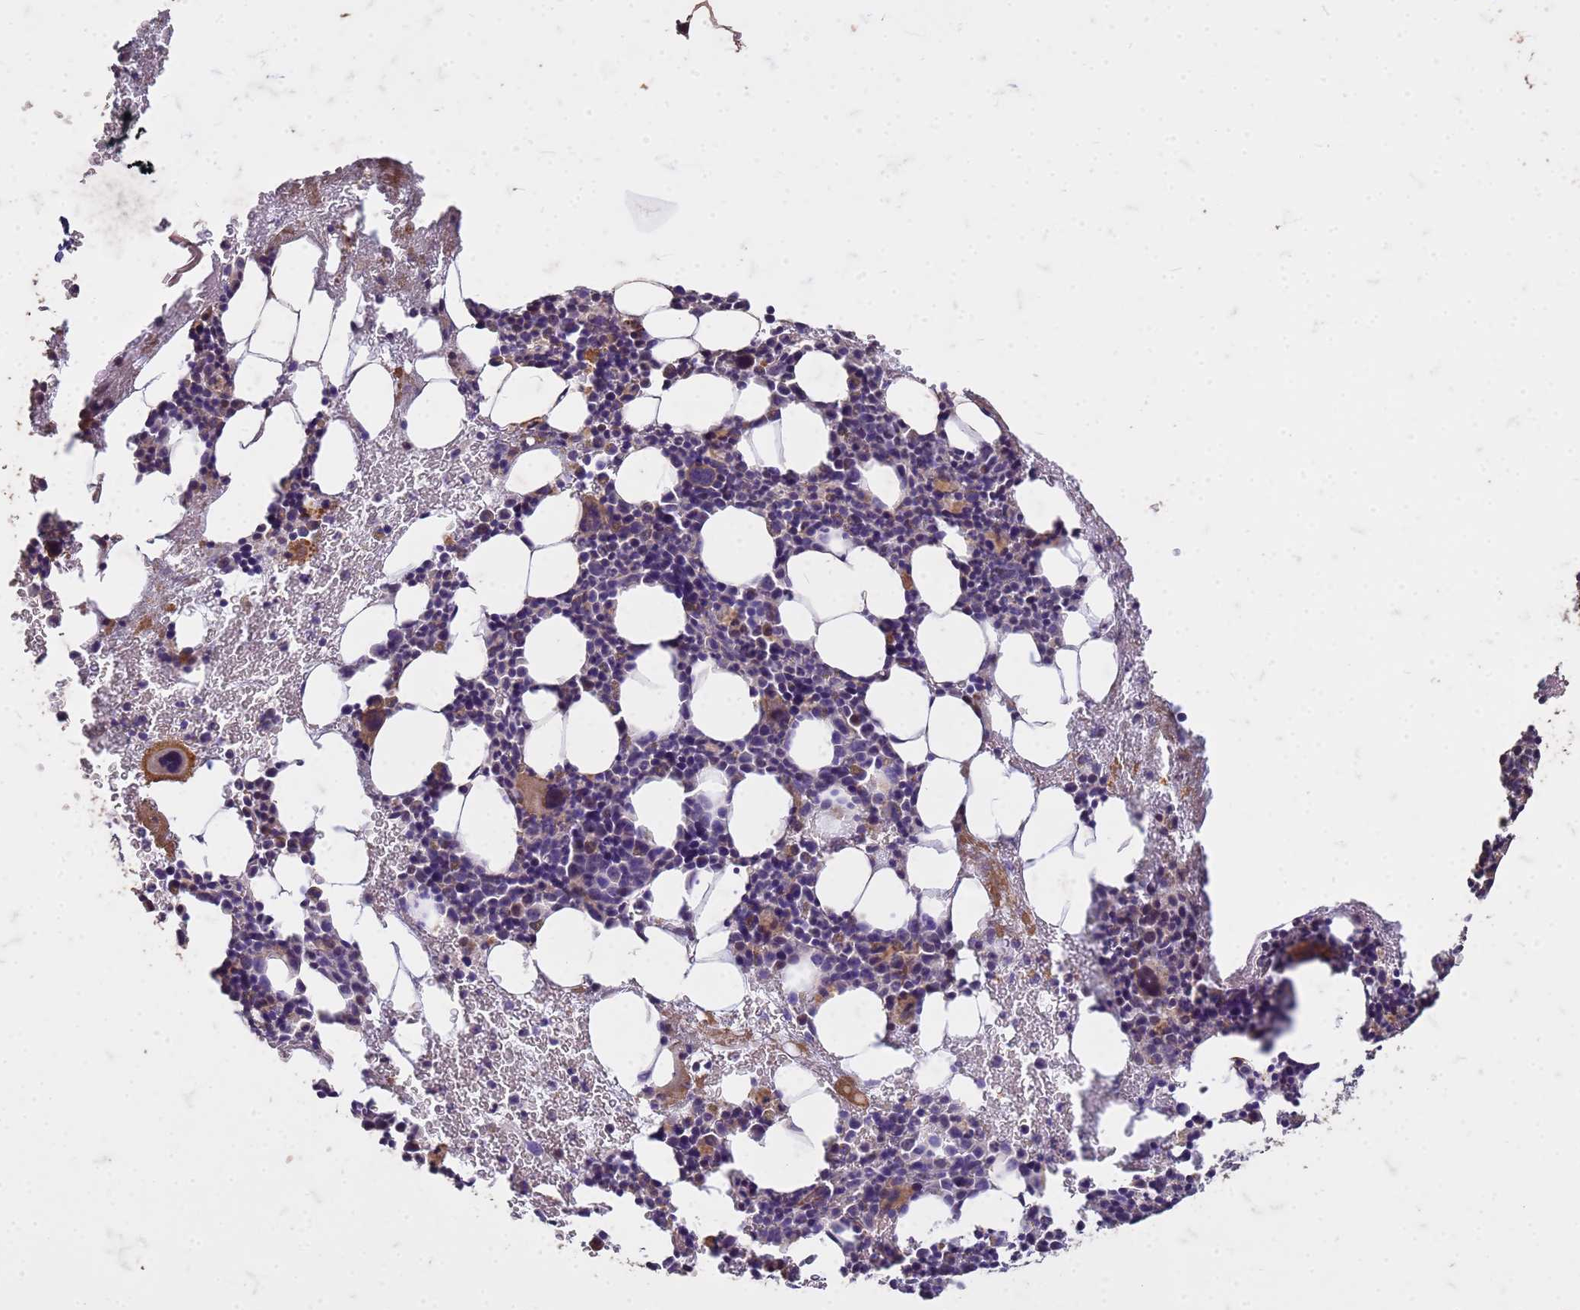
{"staining": {"intensity": "weak", "quantity": "<25%", "location": "cytoplasmic/membranous"}, "tissue": "bone marrow", "cell_type": "Hematopoietic cells", "image_type": "normal", "snomed": [{"axis": "morphology", "description": "Normal tissue, NOS"}, {"axis": "topography", "description": "Bone marrow"}], "caption": "The immunohistochemistry (IHC) photomicrograph has no significant expression in hematopoietic cells of bone marrow. Nuclei are stained in blue.", "gene": "FAM184B", "patient": {"sex": "female", "age": 37}}